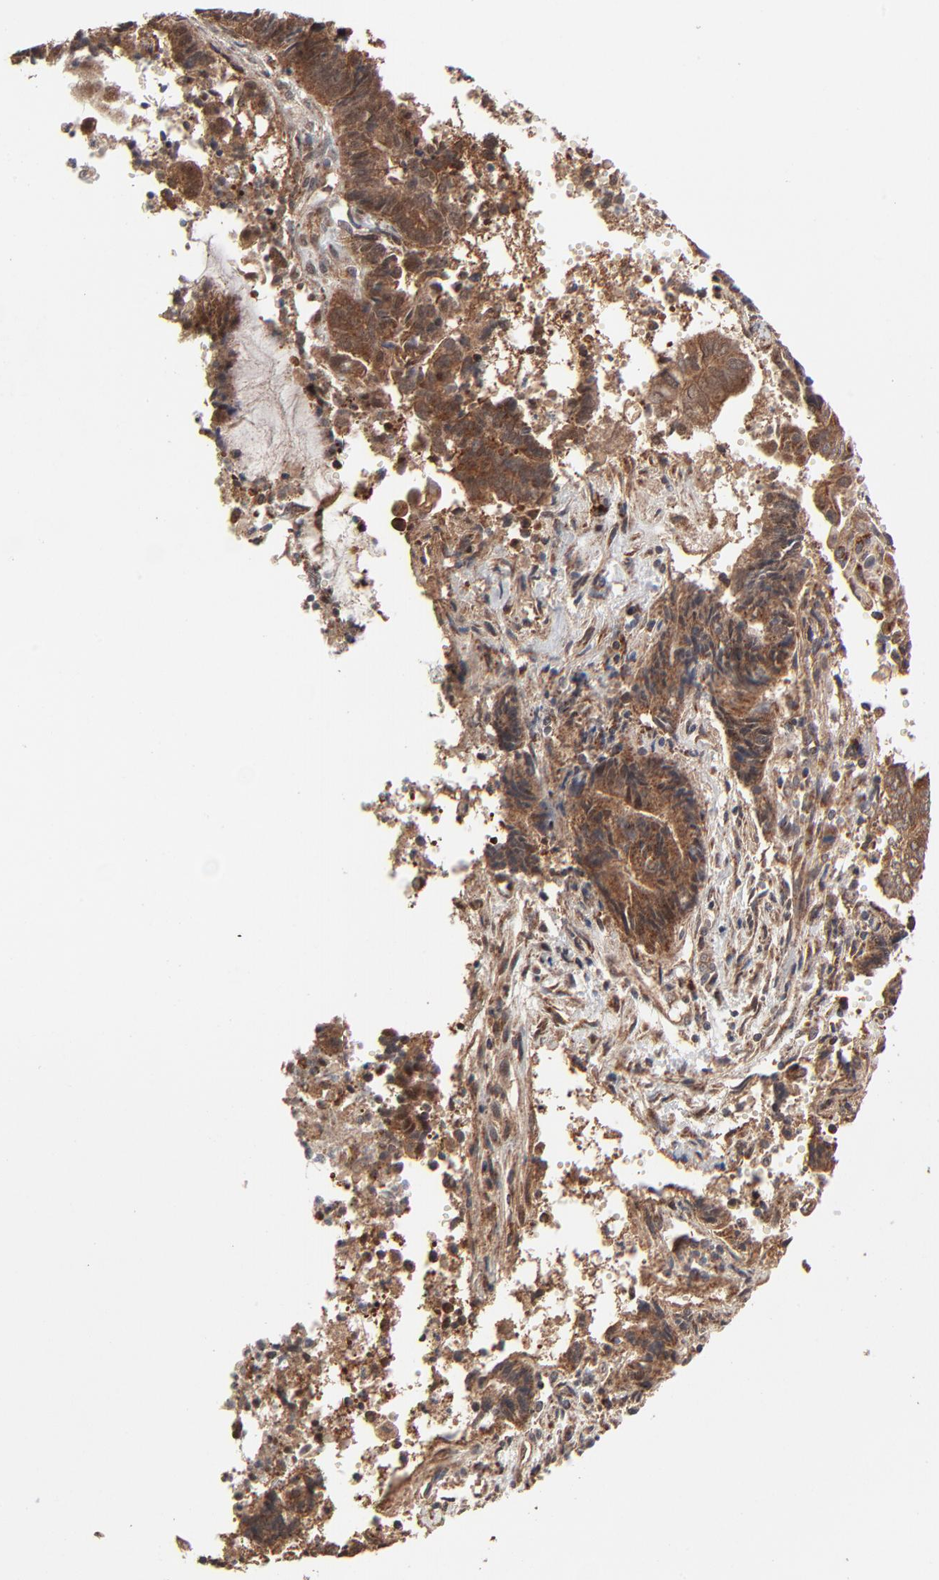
{"staining": {"intensity": "strong", "quantity": ">75%", "location": "cytoplasmic/membranous"}, "tissue": "endometrial cancer", "cell_type": "Tumor cells", "image_type": "cancer", "snomed": [{"axis": "morphology", "description": "Adenocarcinoma, NOS"}, {"axis": "topography", "description": "Uterus"}, {"axis": "topography", "description": "Endometrium"}], "caption": "Immunohistochemistry of adenocarcinoma (endometrial) exhibits high levels of strong cytoplasmic/membranous expression in about >75% of tumor cells.", "gene": "ABLIM3", "patient": {"sex": "female", "age": 70}}